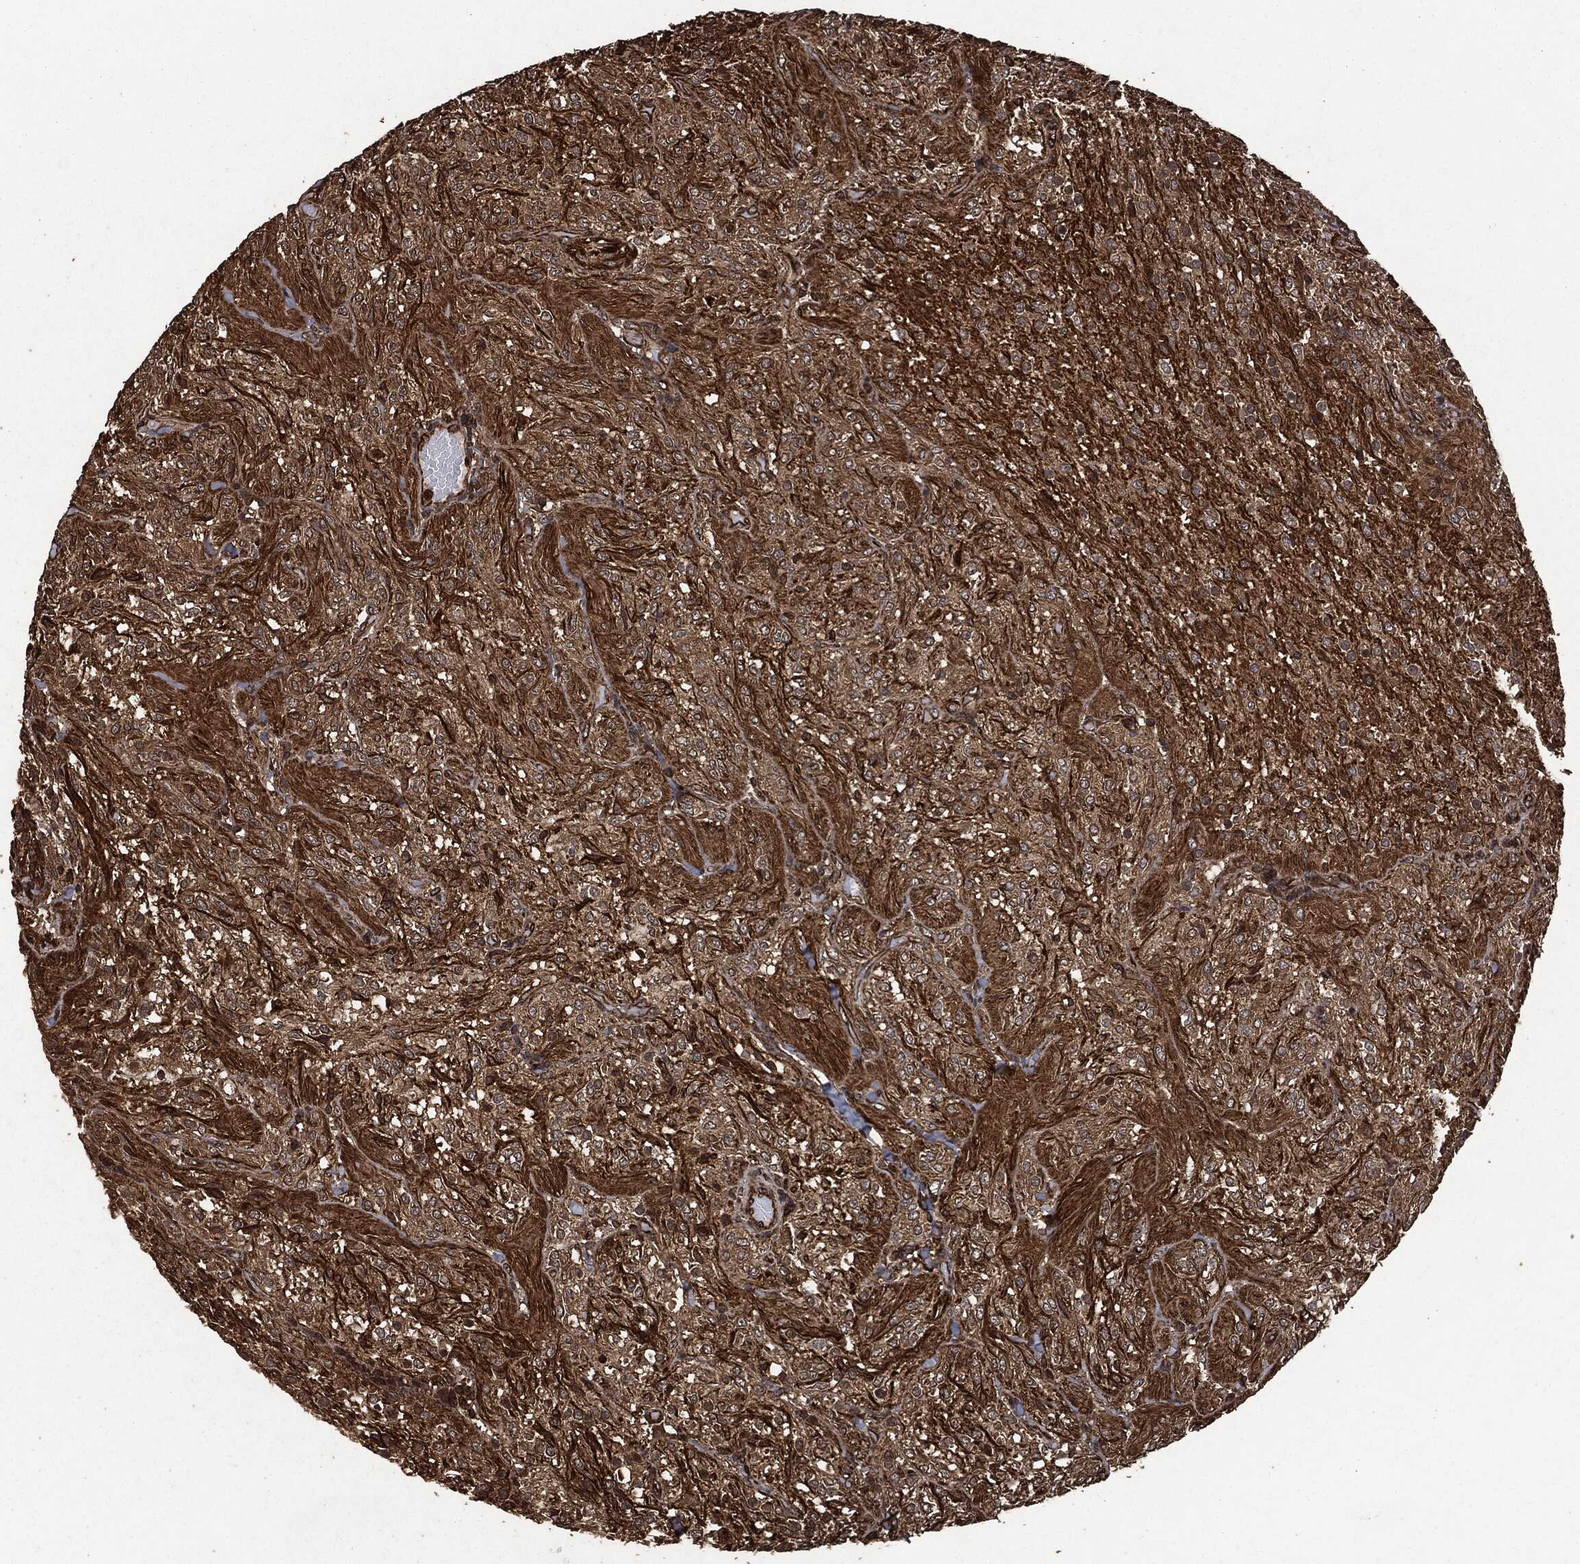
{"staining": {"intensity": "weak", "quantity": "25%-75%", "location": "cytoplasmic/membranous"}, "tissue": "glioma", "cell_type": "Tumor cells", "image_type": "cancer", "snomed": [{"axis": "morphology", "description": "Glioma, malignant, Low grade"}, {"axis": "topography", "description": "Brain"}], "caption": "Protein expression analysis of malignant glioma (low-grade) demonstrates weak cytoplasmic/membranous positivity in approximately 25%-75% of tumor cells. (Stains: DAB (3,3'-diaminobenzidine) in brown, nuclei in blue, Microscopy: brightfield microscopy at high magnification).", "gene": "HRAS", "patient": {"sex": "male", "age": 3}}